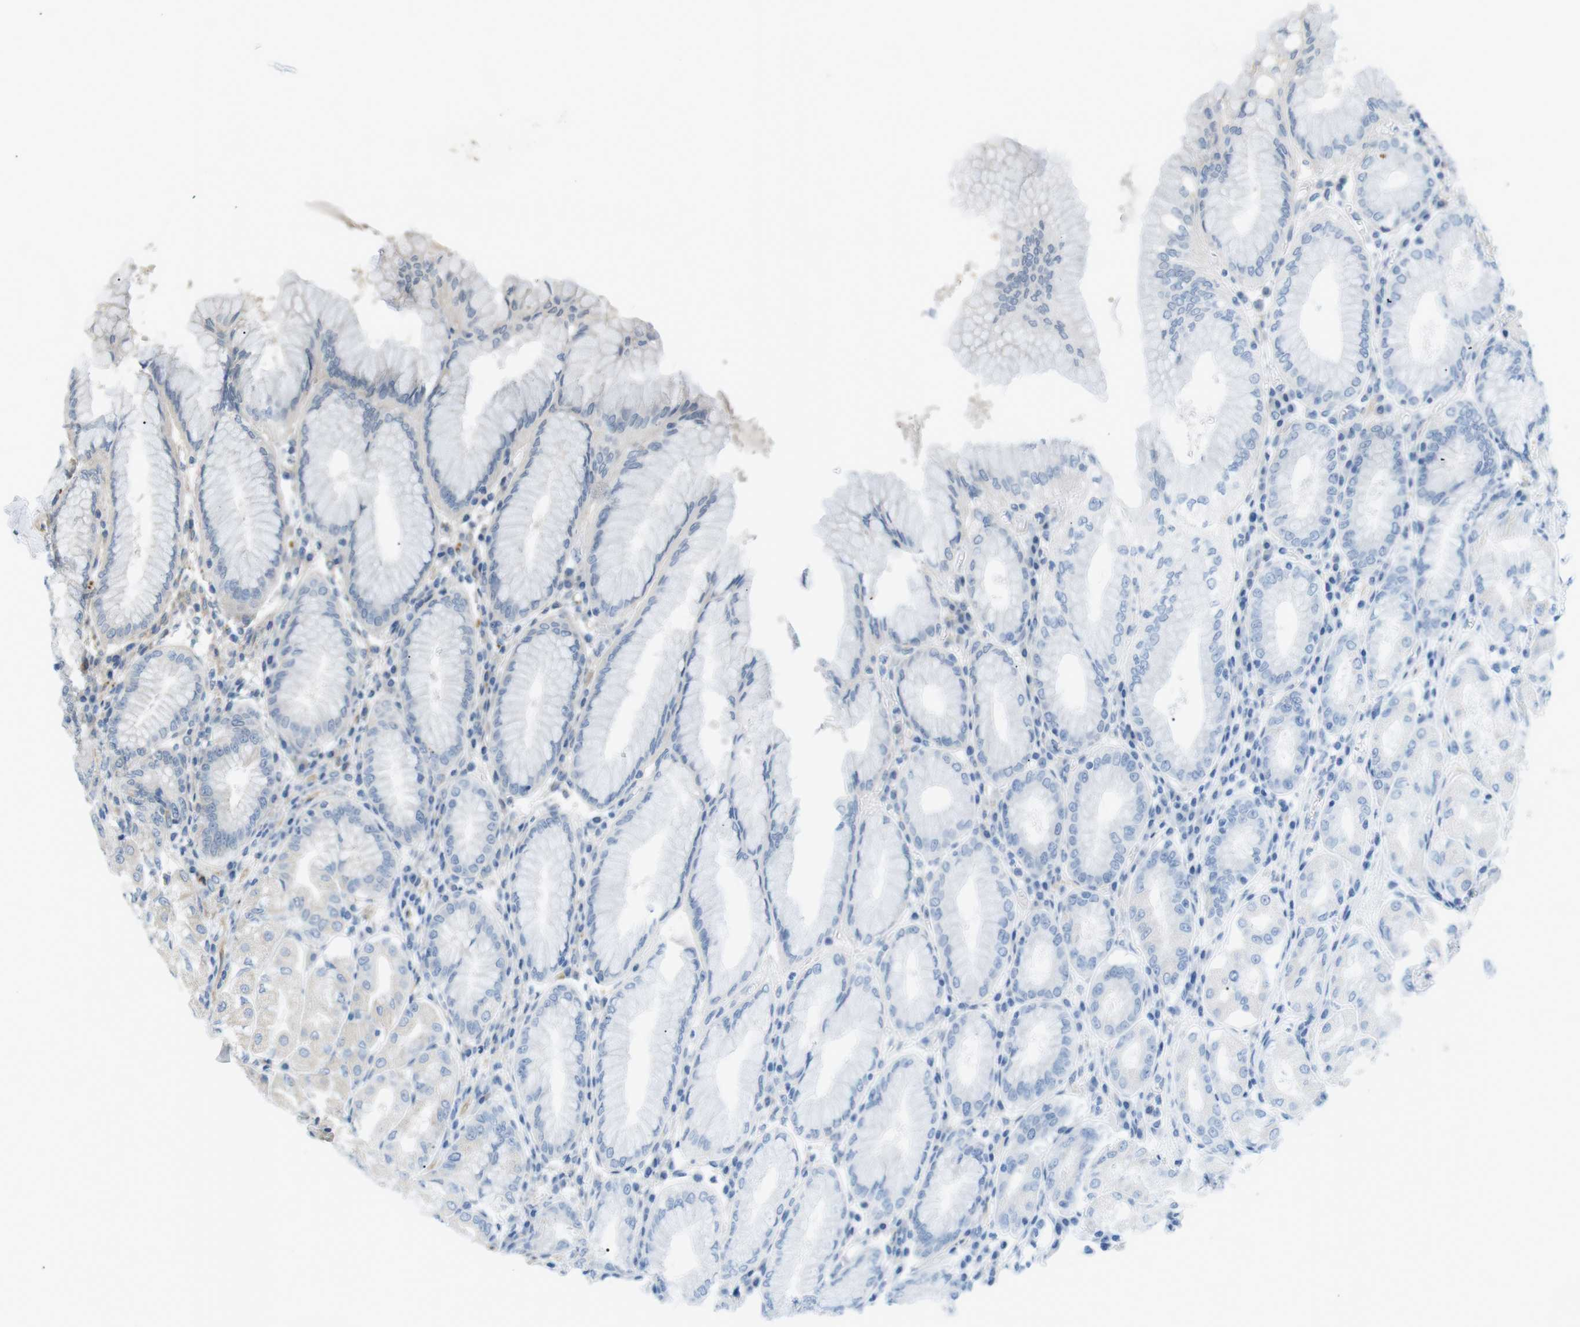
{"staining": {"intensity": "weak", "quantity": "<25%", "location": "cytoplasmic/membranous"}, "tissue": "stomach", "cell_type": "Glandular cells", "image_type": "normal", "snomed": [{"axis": "morphology", "description": "Normal tissue, NOS"}, {"axis": "topography", "description": "Stomach"}, {"axis": "topography", "description": "Stomach, lower"}], "caption": "The image reveals no staining of glandular cells in normal stomach. (Stains: DAB IHC with hematoxylin counter stain, Microscopy: brightfield microscopy at high magnification).", "gene": "KANK2", "patient": {"sex": "female", "age": 56}}